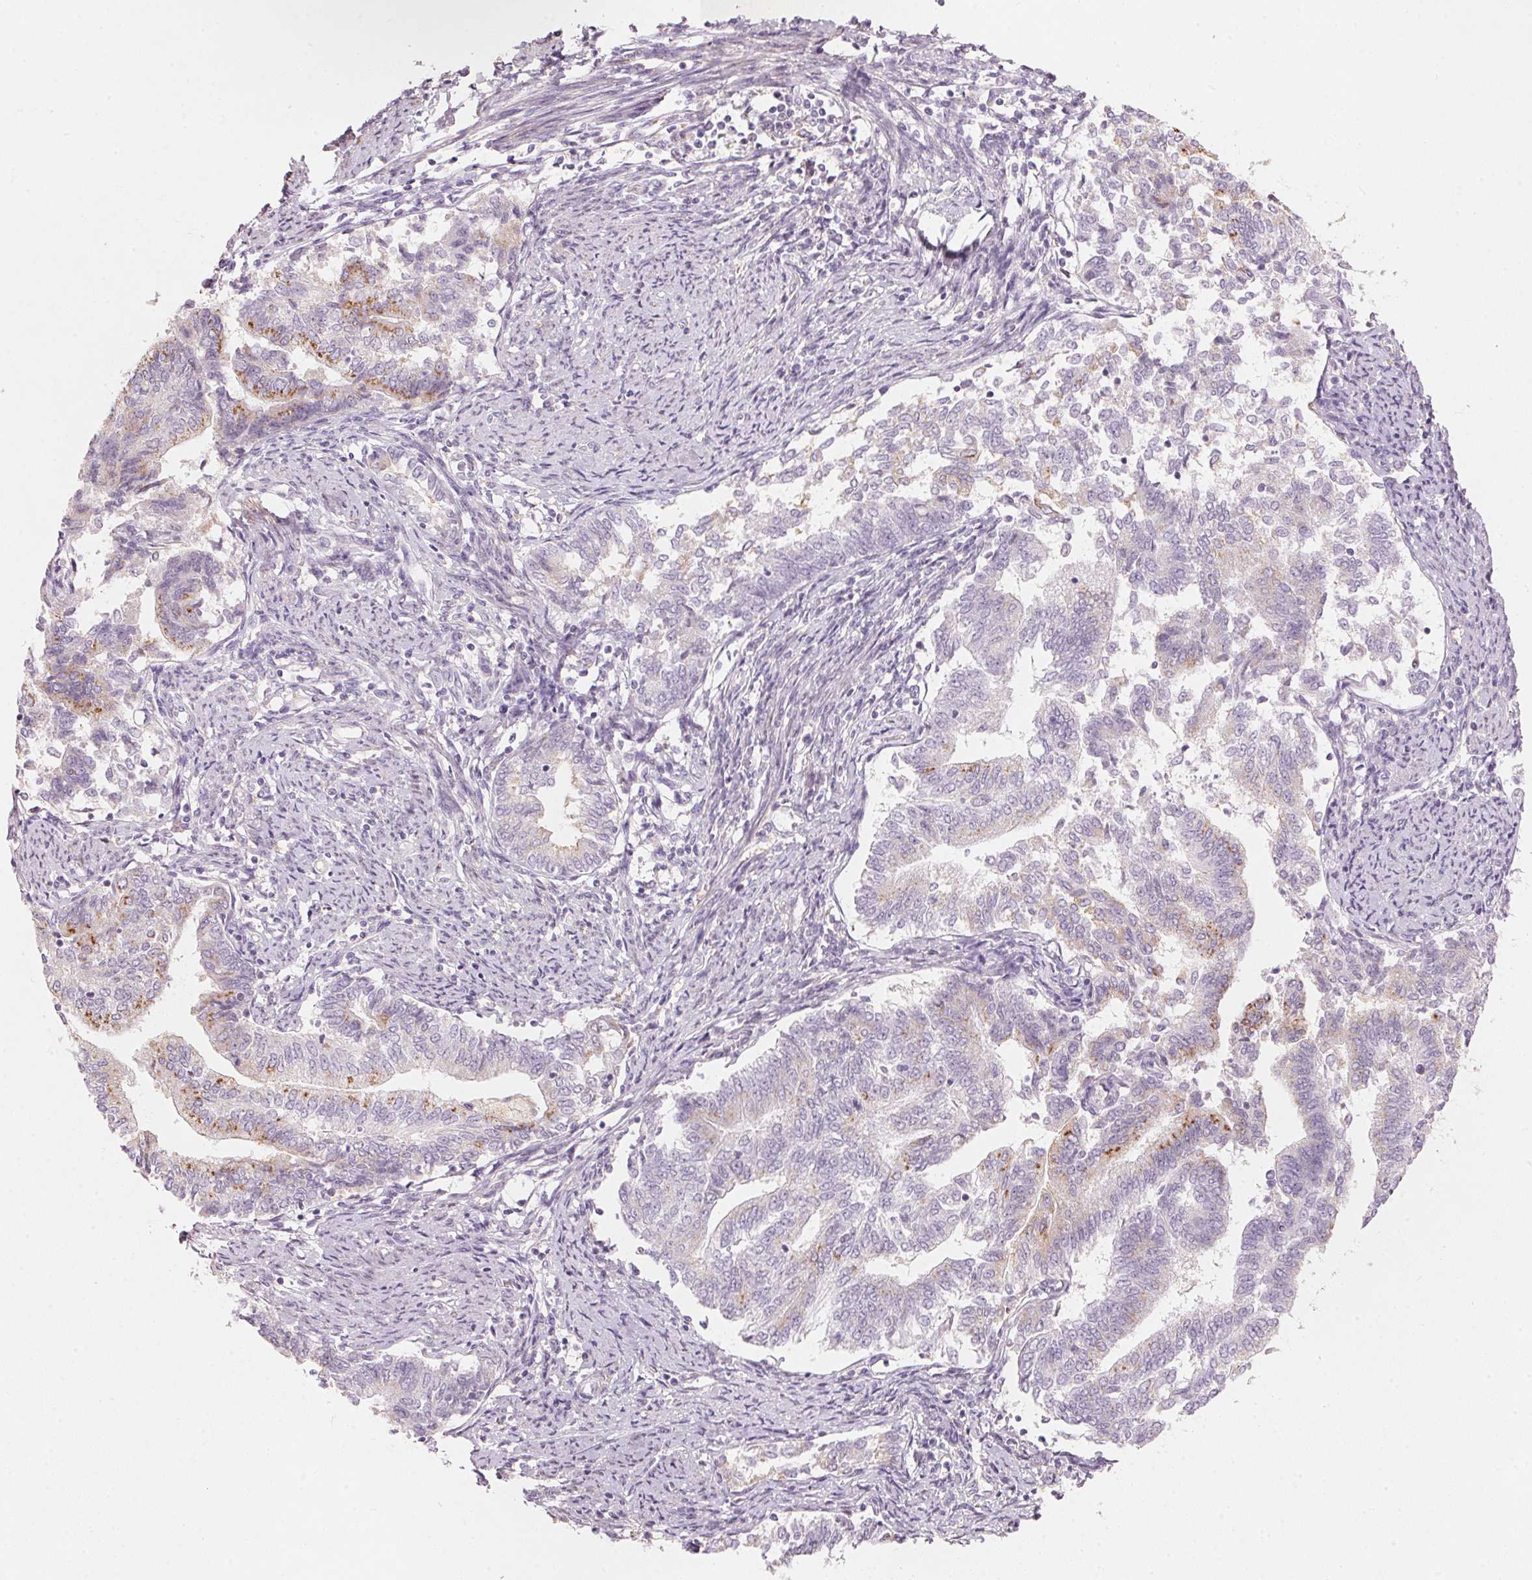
{"staining": {"intensity": "moderate", "quantity": "25%-75%", "location": "cytoplasmic/membranous"}, "tissue": "endometrial cancer", "cell_type": "Tumor cells", "image_type": "cancer", "snomed": [{"axis": "morphology", "description": "Adenocarcinoma, NOS"}, {"axis": "topography", "description": "Endometrium"}], "caption": "A histopathology image of endometrial cancer stained for a protein demonstrates moderate cytoplasmic/membranous brown staining in tumor cells.", "gene": "DRAM2", "patient": {"sex": "female", "age": 65}}